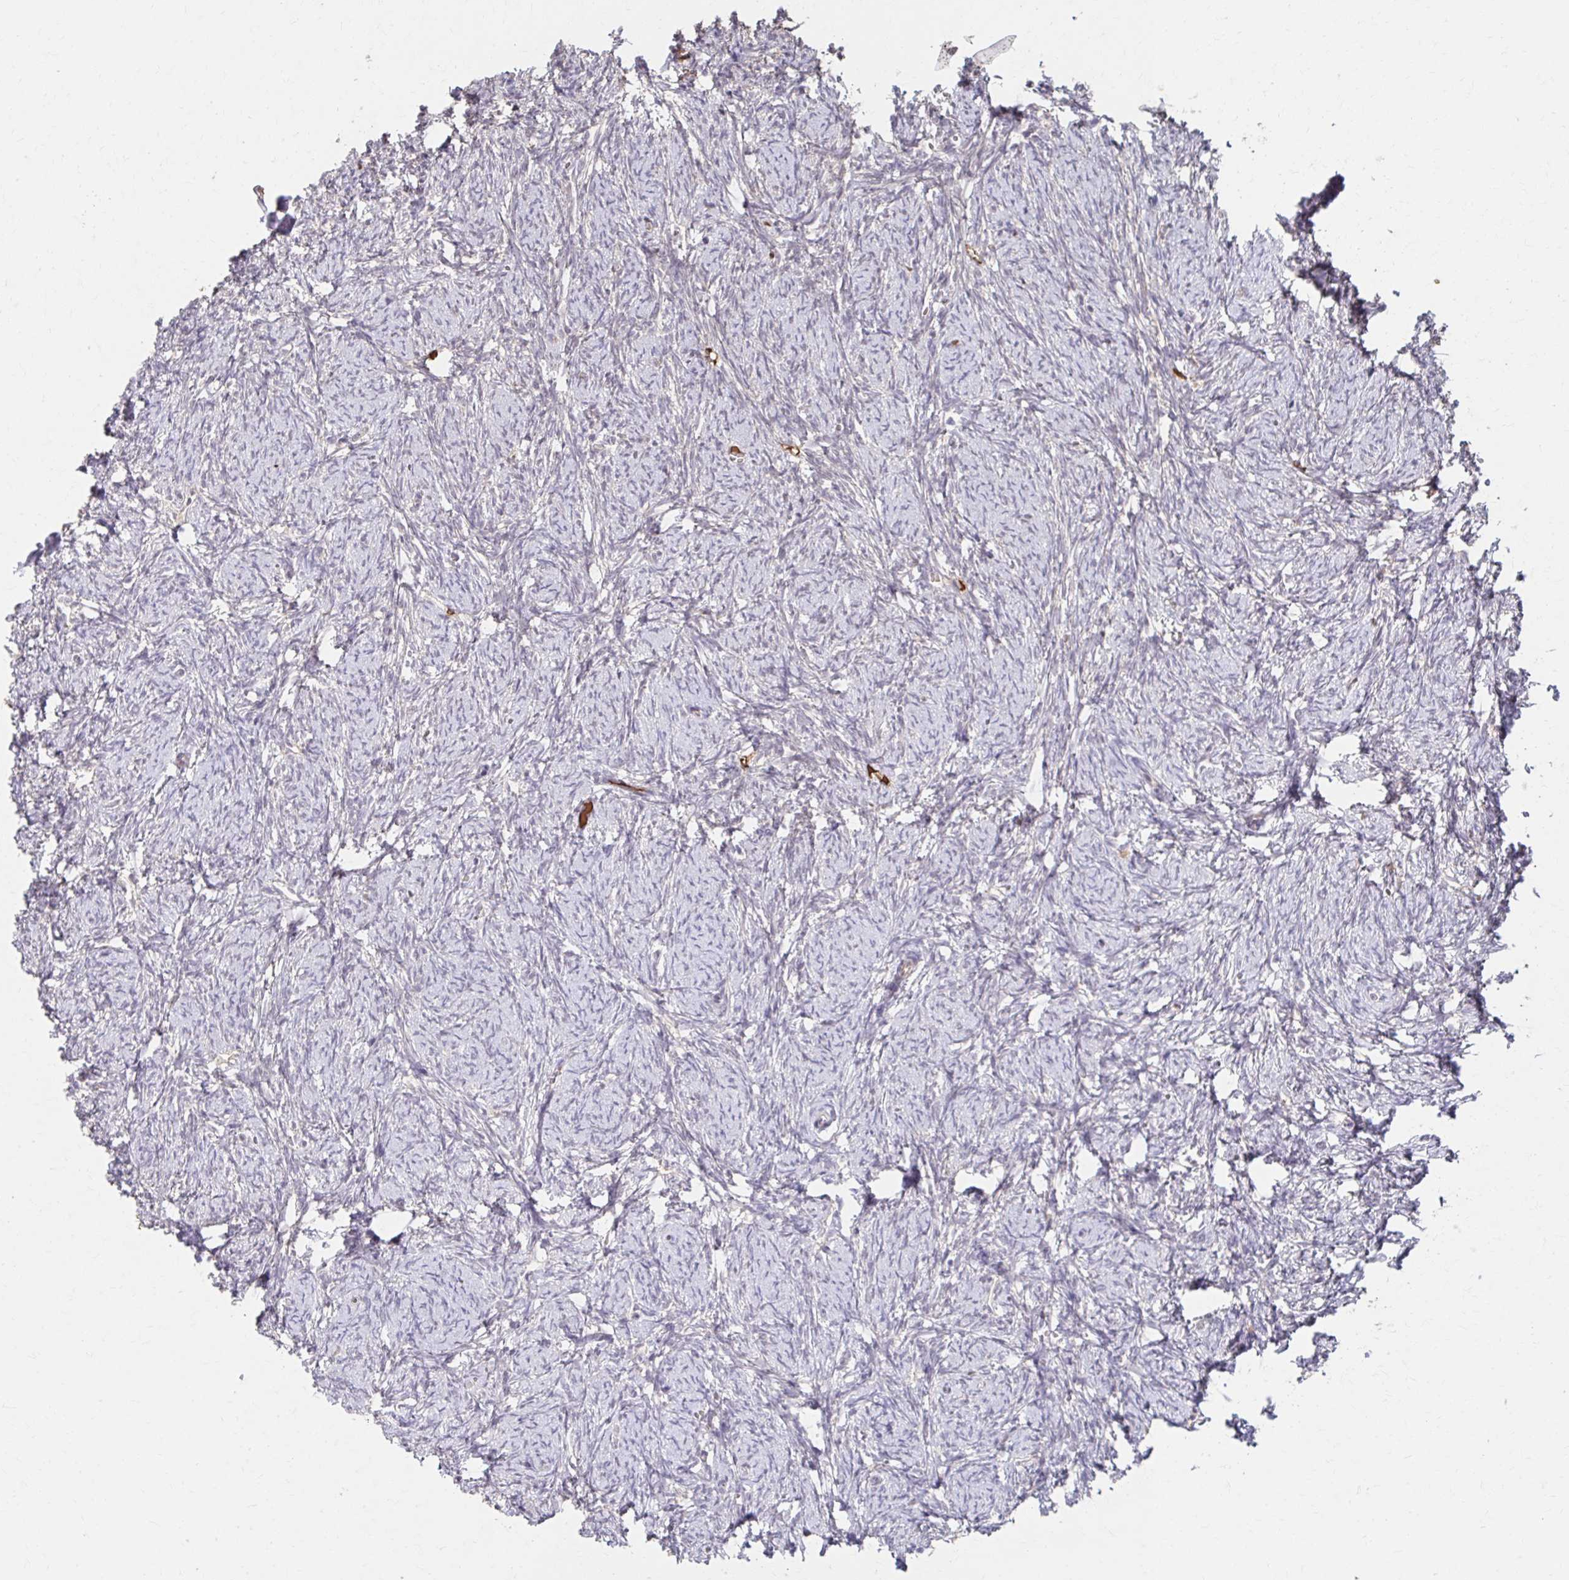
{"staining": {"intensity": "negative", "quantity": "none", "location": "none"}, "tissue": "ovary", "cell_type": "Ovarian stroma cells", "image_type": "normal", "snomed": [{"axis": "morphology", "description": "Normal tissue, NOS"}, {"axis": "topography", "description": "Ovary"}], "caption": "Ovarian stroma cells are negative for brown protein staining in benign ovary.", "gene": "HMGCS2", "patient": {"sex": "female", "age": 41}}